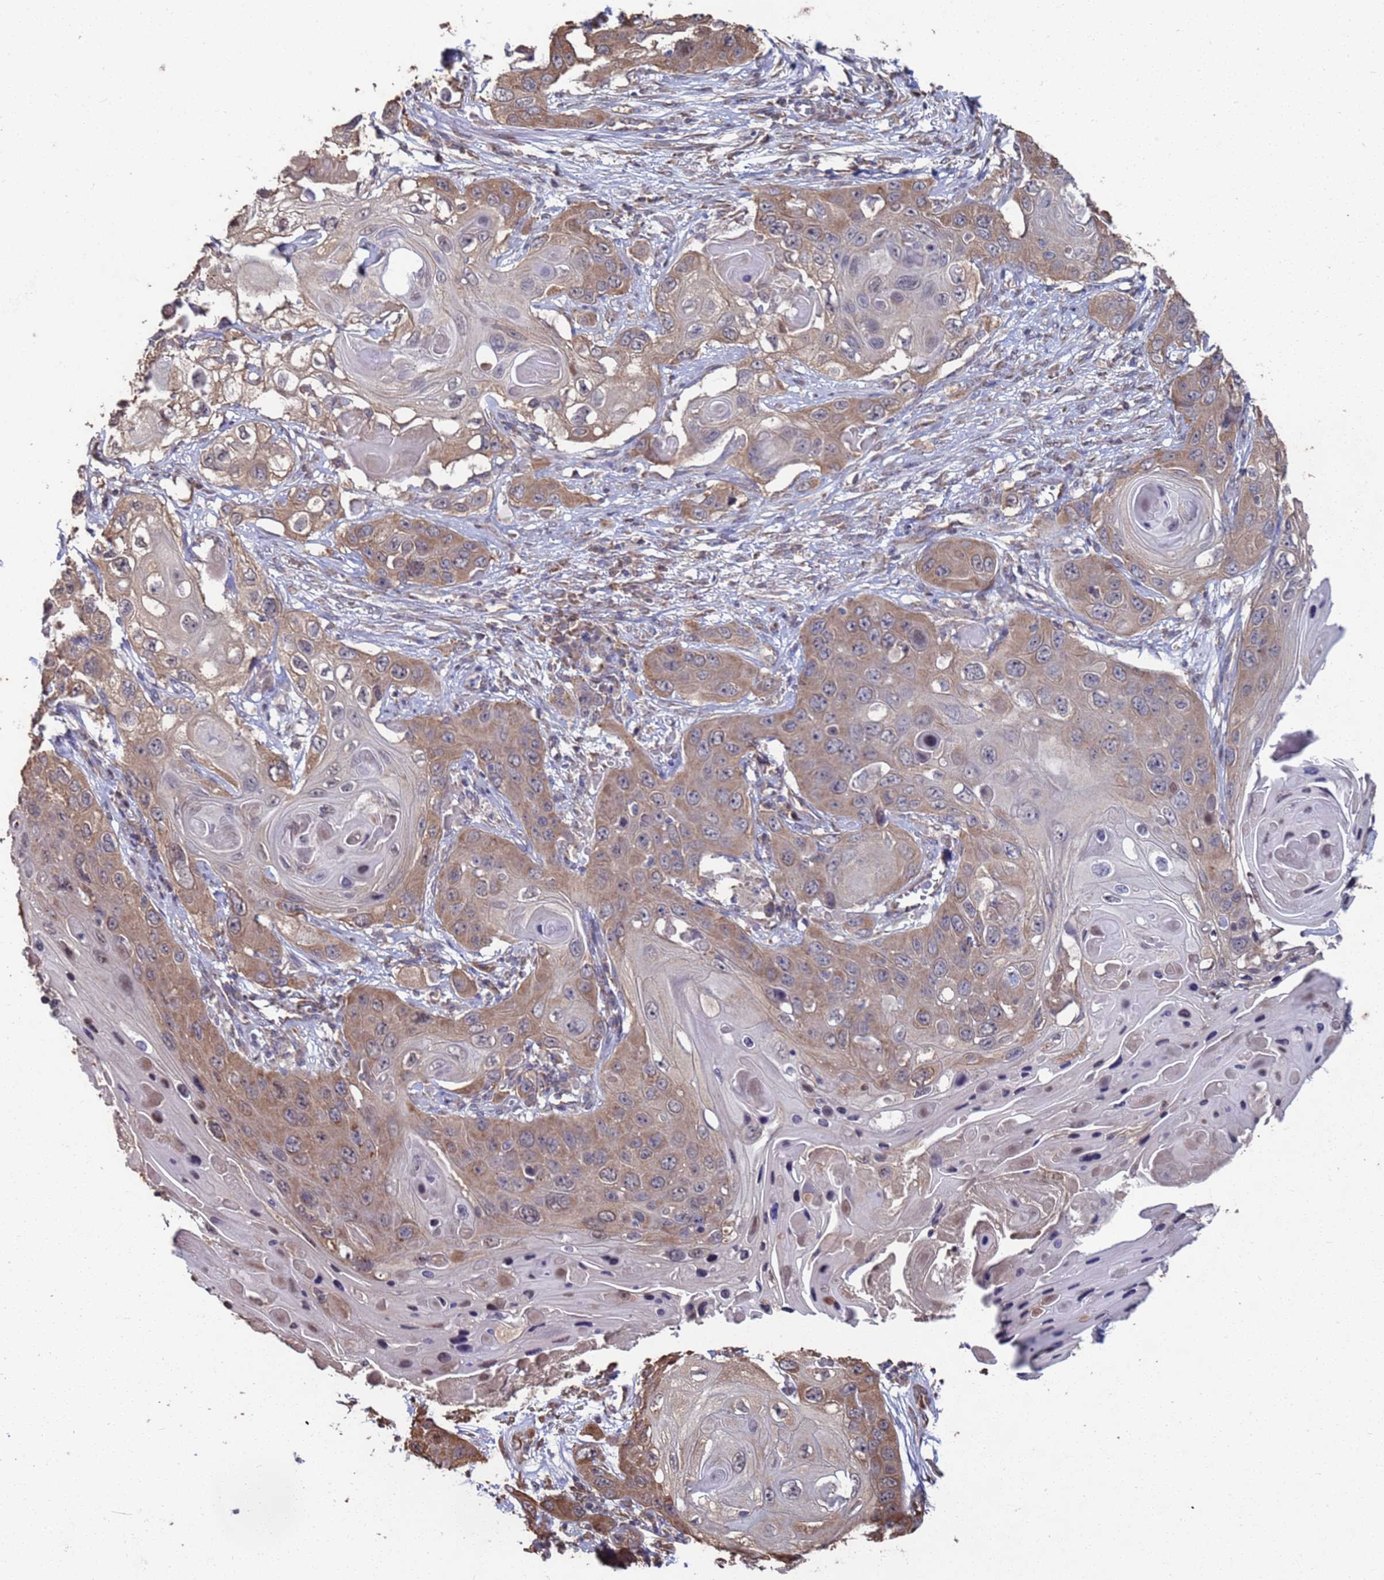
{"staining": {"intensity": "moderate", "quantity": "25%-75%", "location": "cytoplasmic/membranous"}, "tissue": "skin cancer", "cell_type": "Tumor cells", "image_type": "cancer", "snomed": [{"axis": "morphology", "description": "Squamous cell carcinoma, NOS"}, {"axis": "topography", "description": "Skin"}], "caption": "Immunohistochemistry (DAB) staining of skin cancer reveals moderate cytoplasmic/membranous protein staining in approximately 25%-75% of tumor cells.", "gene": "CFAP119", "patient": {"sex": "male", "age": 55}}